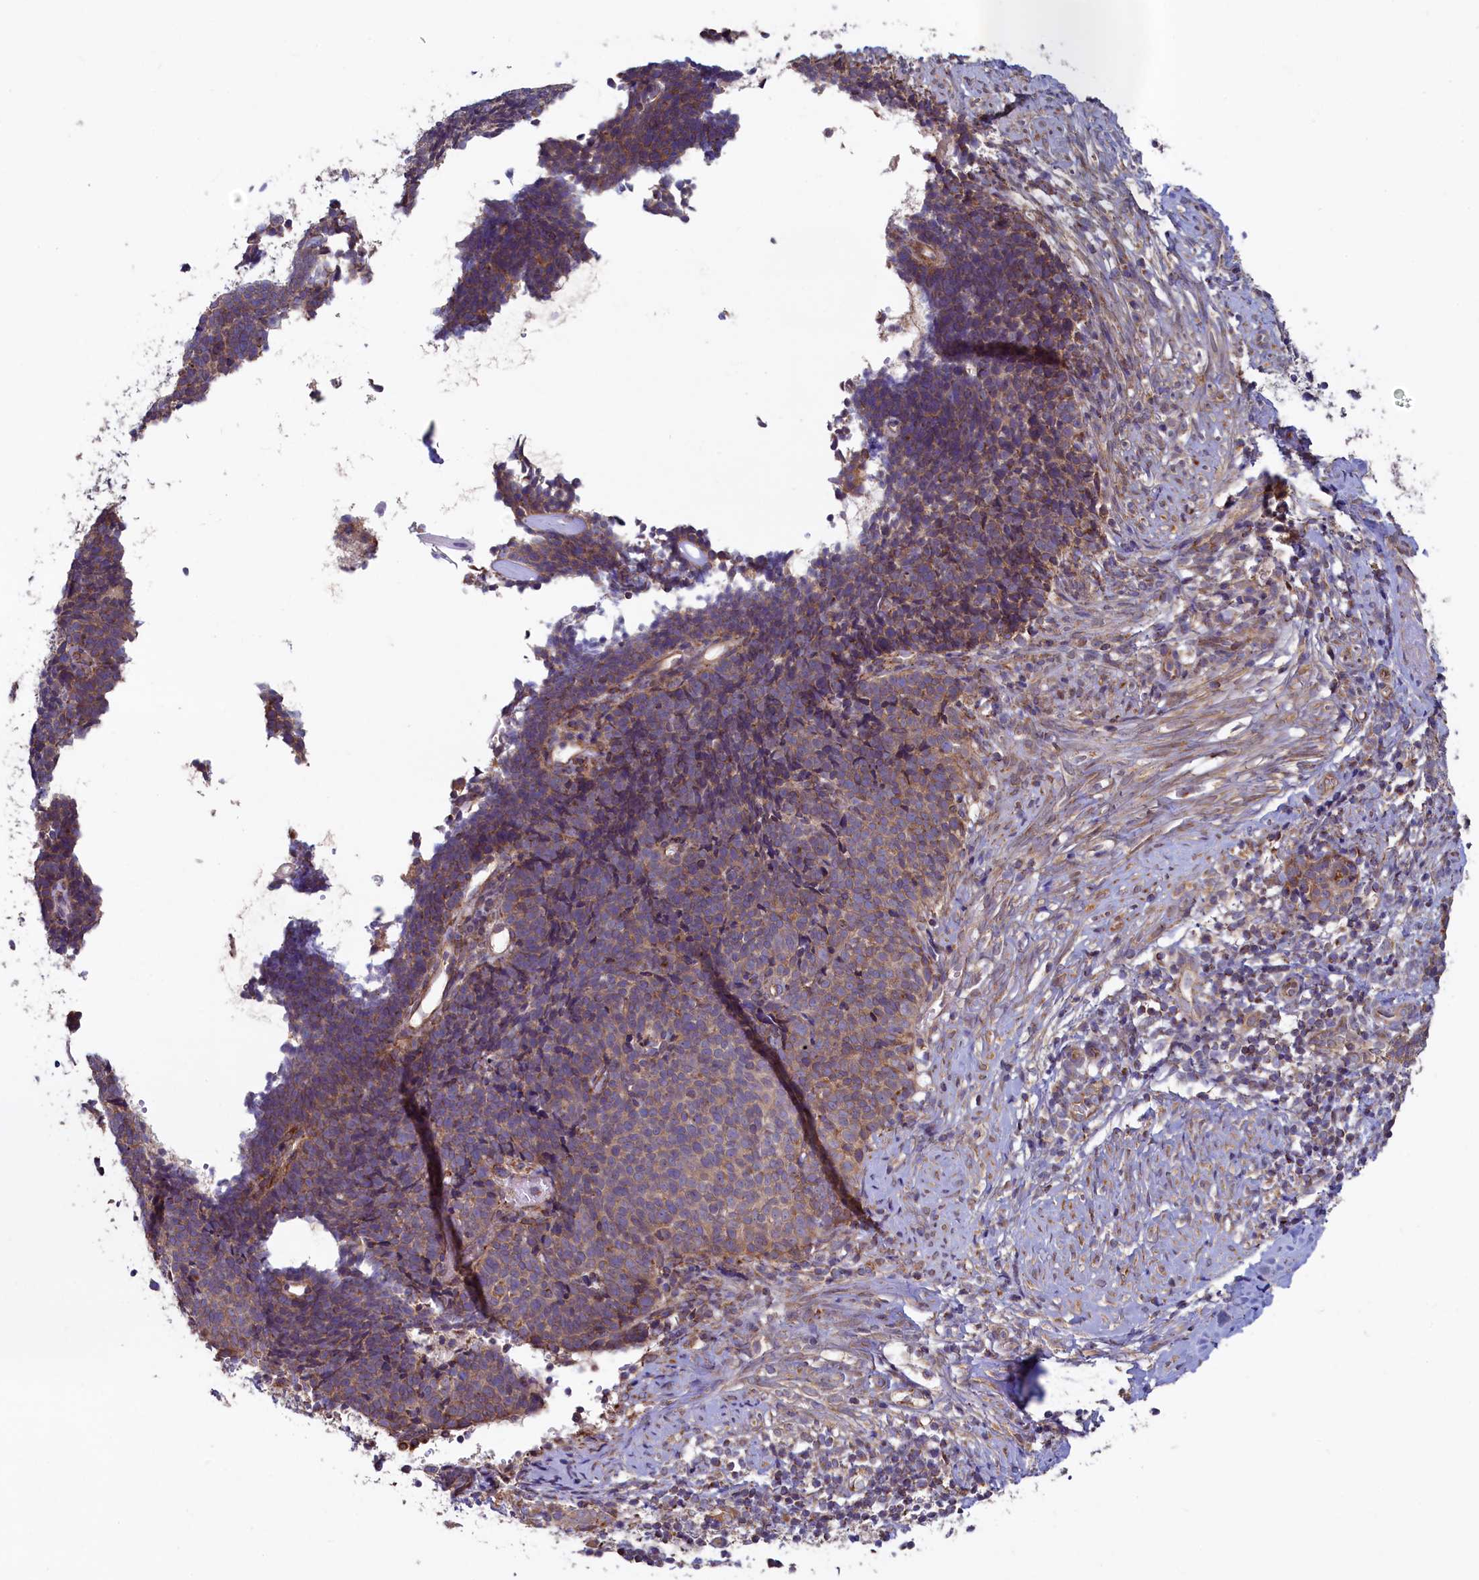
{"staining": {"intensity": "moderate", "quantity": "25%-75%", "location": "cytoplasmic/membranous"}, "tissue": "cervical cancer", "cell_type": "Tumor cells", "image_type": "cancer", "snomed": [{"axis": "morphology", "description": "Squamous cell carcinoma, NOS"}, {"axis": "topography", "description": "Cervix"}], "caption": "Brown immunohistochemical staining in human squamous cell carcinoma (cervical) reveals moderate cytoplasmic/membranous expression in about 25%-75% of tumor cells.", "gene": "SPATA2L", "patient": {"sex": "female", "age": 39}}